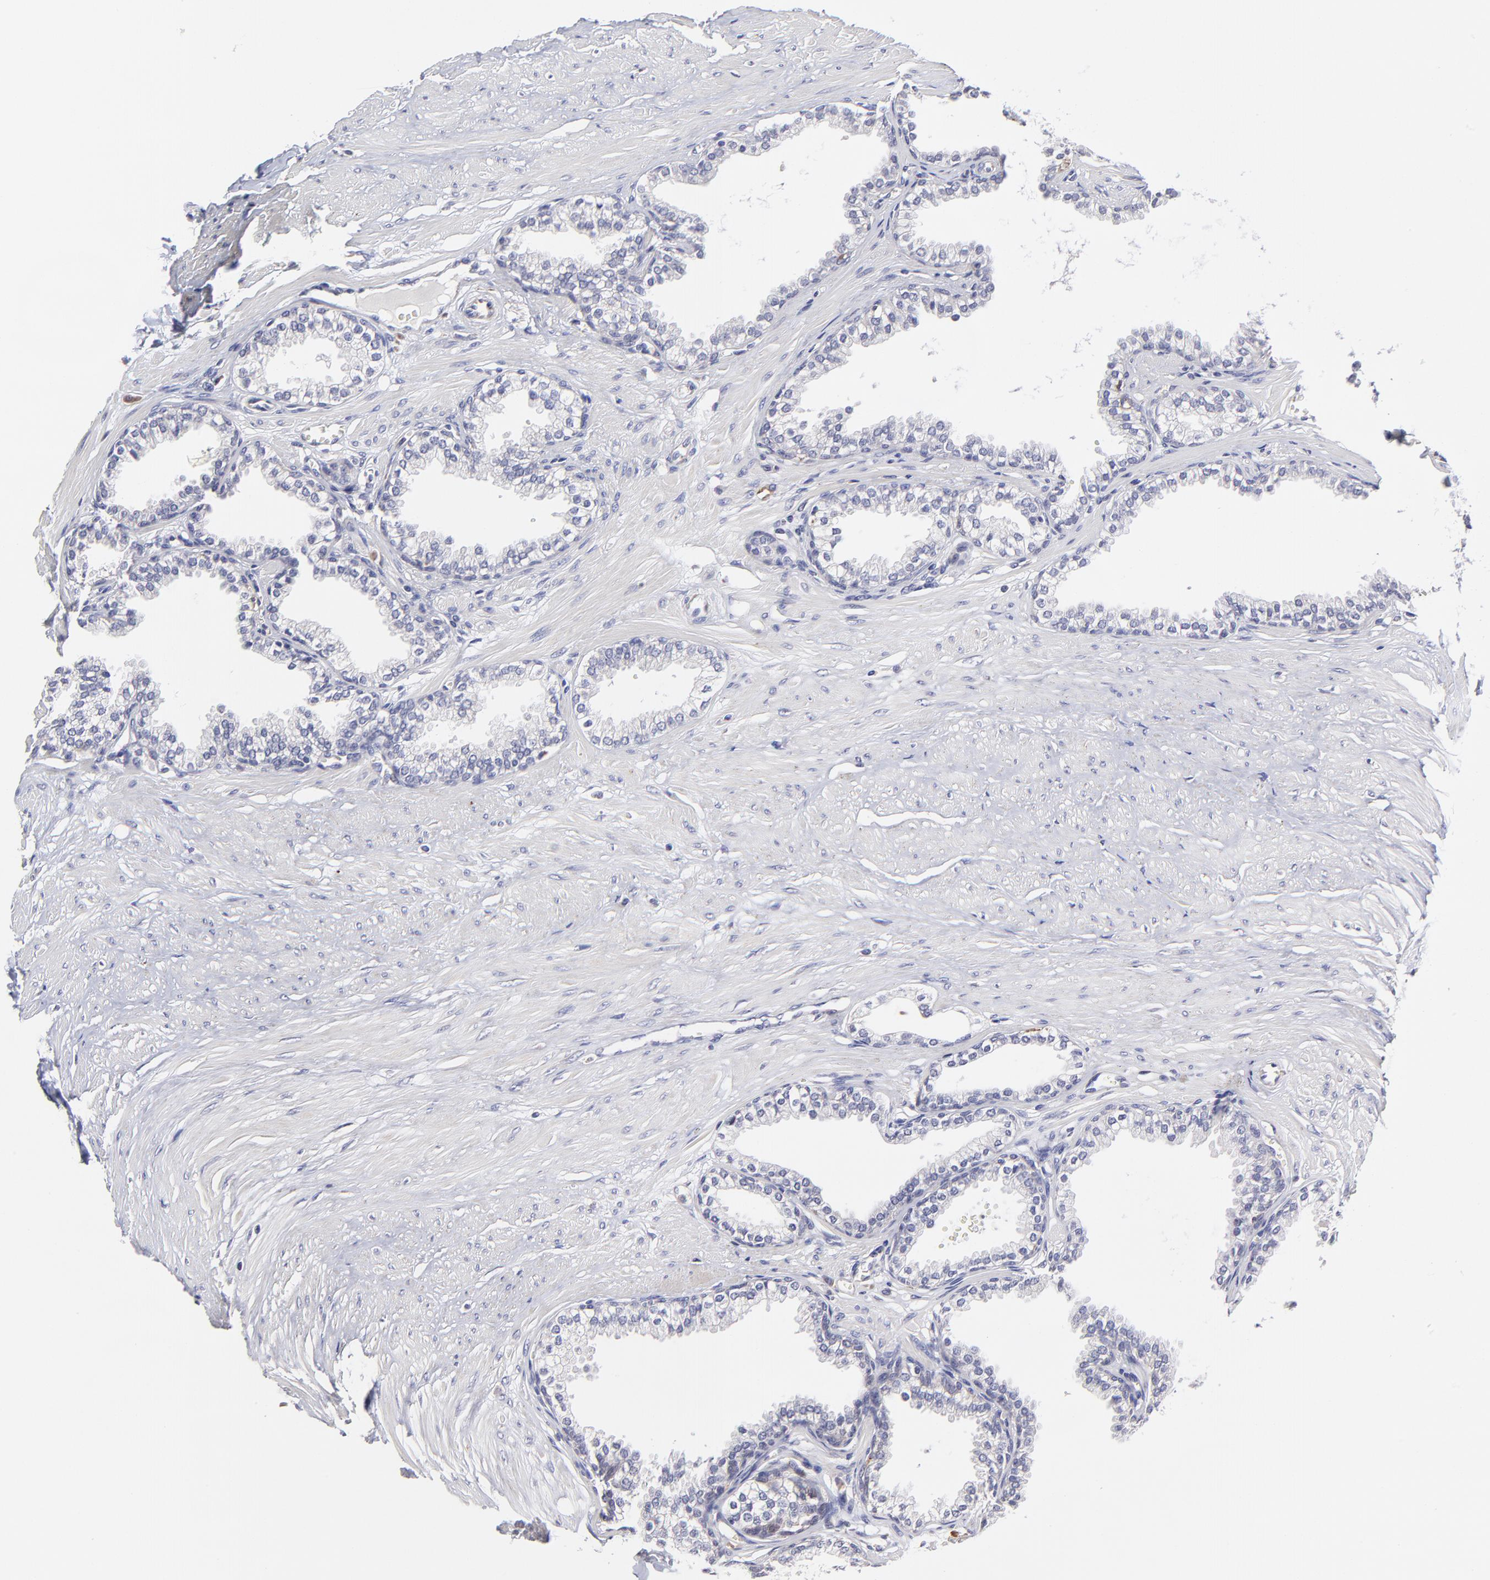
{"staining": {"intensity": "weak", "quantity": "25%-75%", "location": "cytoplasmic/membranous"}, "tissue": "prostate", "cell_type": "Glandular cells", "image_type": "normal", "snomed": [{"axis": "morphology", "description": "Normal tissue, NOS"}, {"axis": "topography", "description": "Prostate"}], "caption": "Glandular cells display low levels of weak cytoplasmic/membranous staining in approximately 25%-75% of cells in benign prostate.", "gene": "GCSAM", "patient": {"sex": "male", "age": 64}}